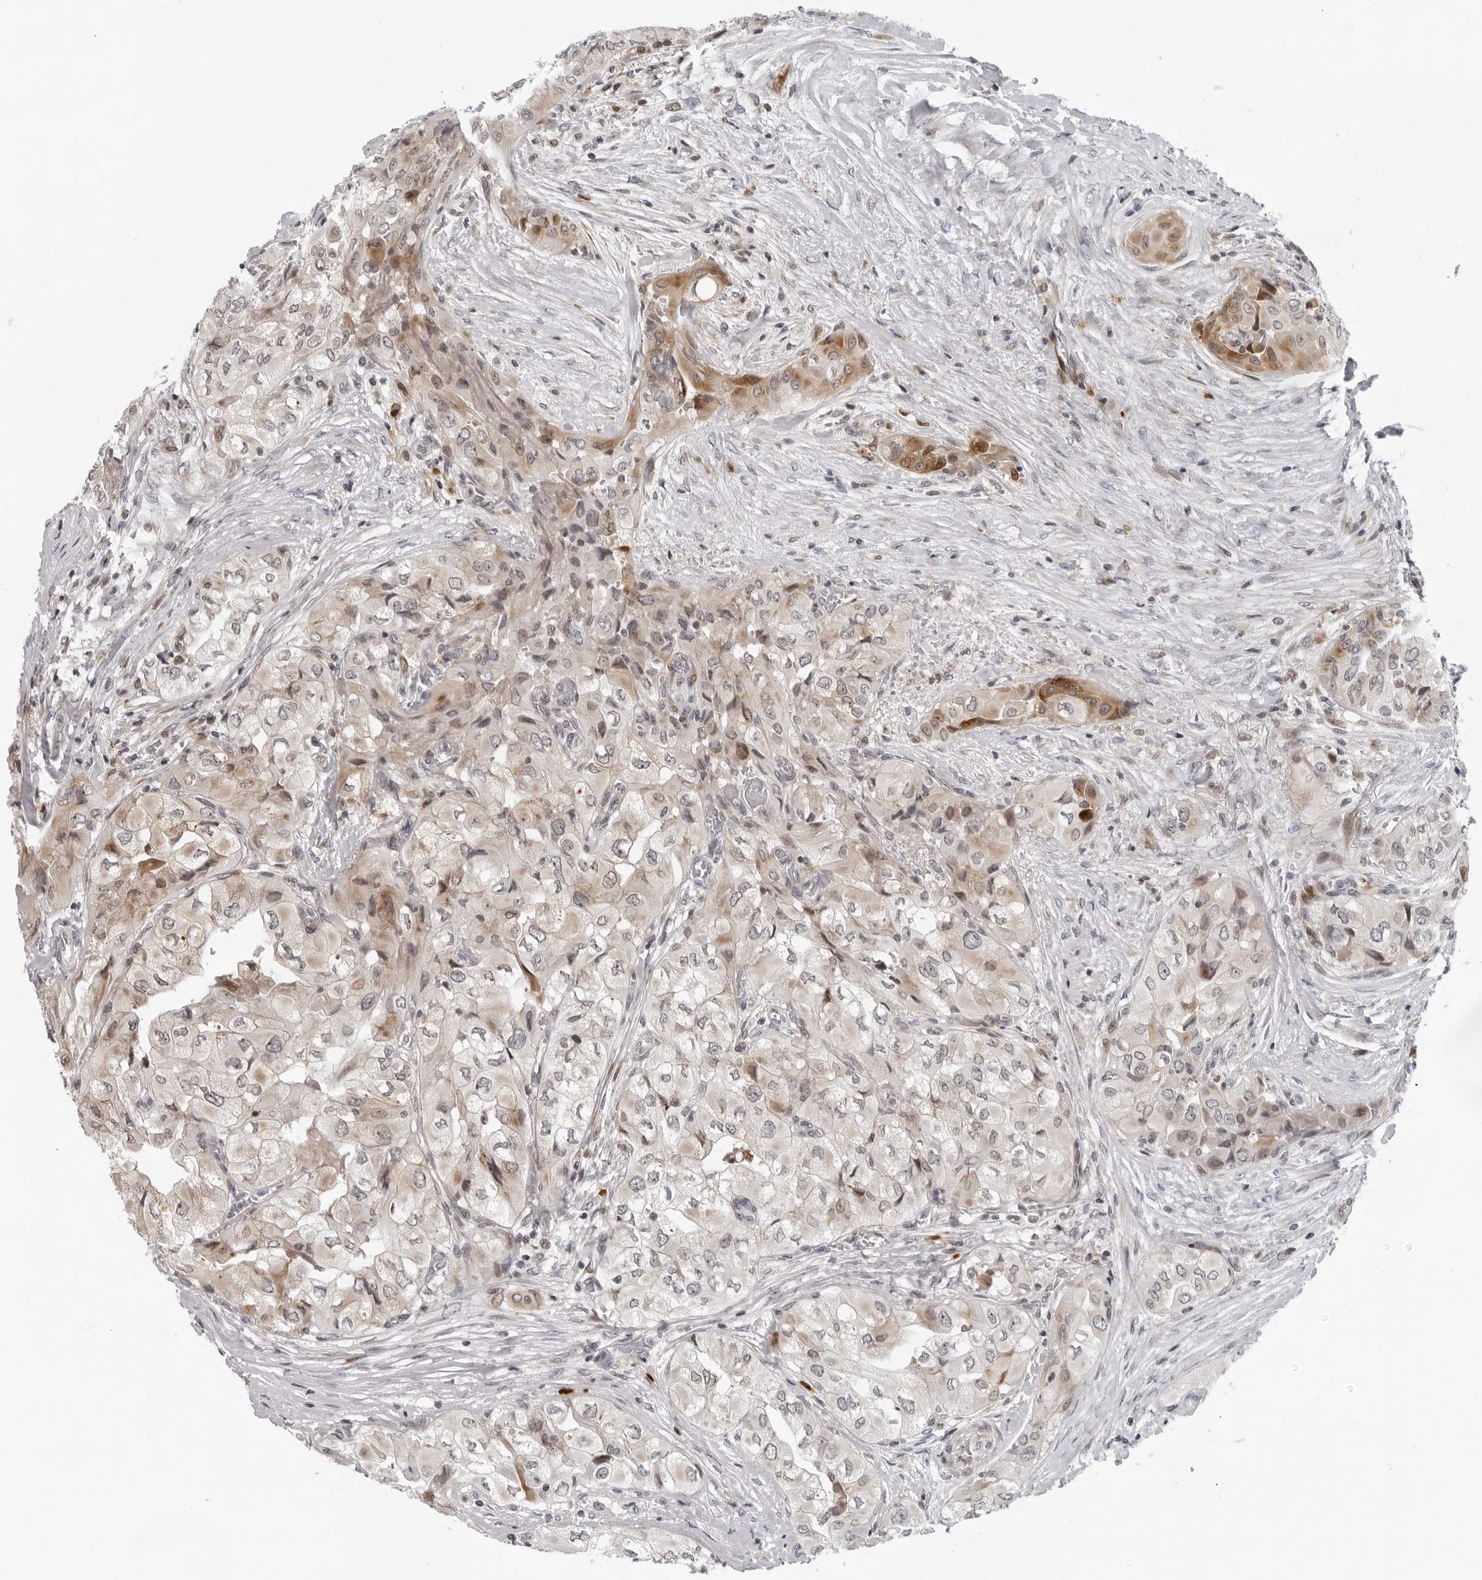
{"staining": {"intensity": "moderate", "quantity": "<25%", "location": "cytoplasmic/membranous"}, "tissue": "thyroid cancer", "cell_type": "Tumor cells", "image_type": "cancer", "snomed": [{"axis": "morphology", "description": "Papillary adenocarcinoma, NOS"}, {"axis": "topography", "description": "Thyroid gland"}], "caption": "Immunohistochemistry histopathology image of neoplastic tissue: papillary adenocarcinoma (thyroid) stained using IHC reveals low levels of moderate protein expression localized specifically in the cytoplasmic/membranous of tumor cells, appearing as a cytoplasmic/membranous brown color.", "gene": "PIP4K2C", "patient": {"sex": "female", "age": 59}}